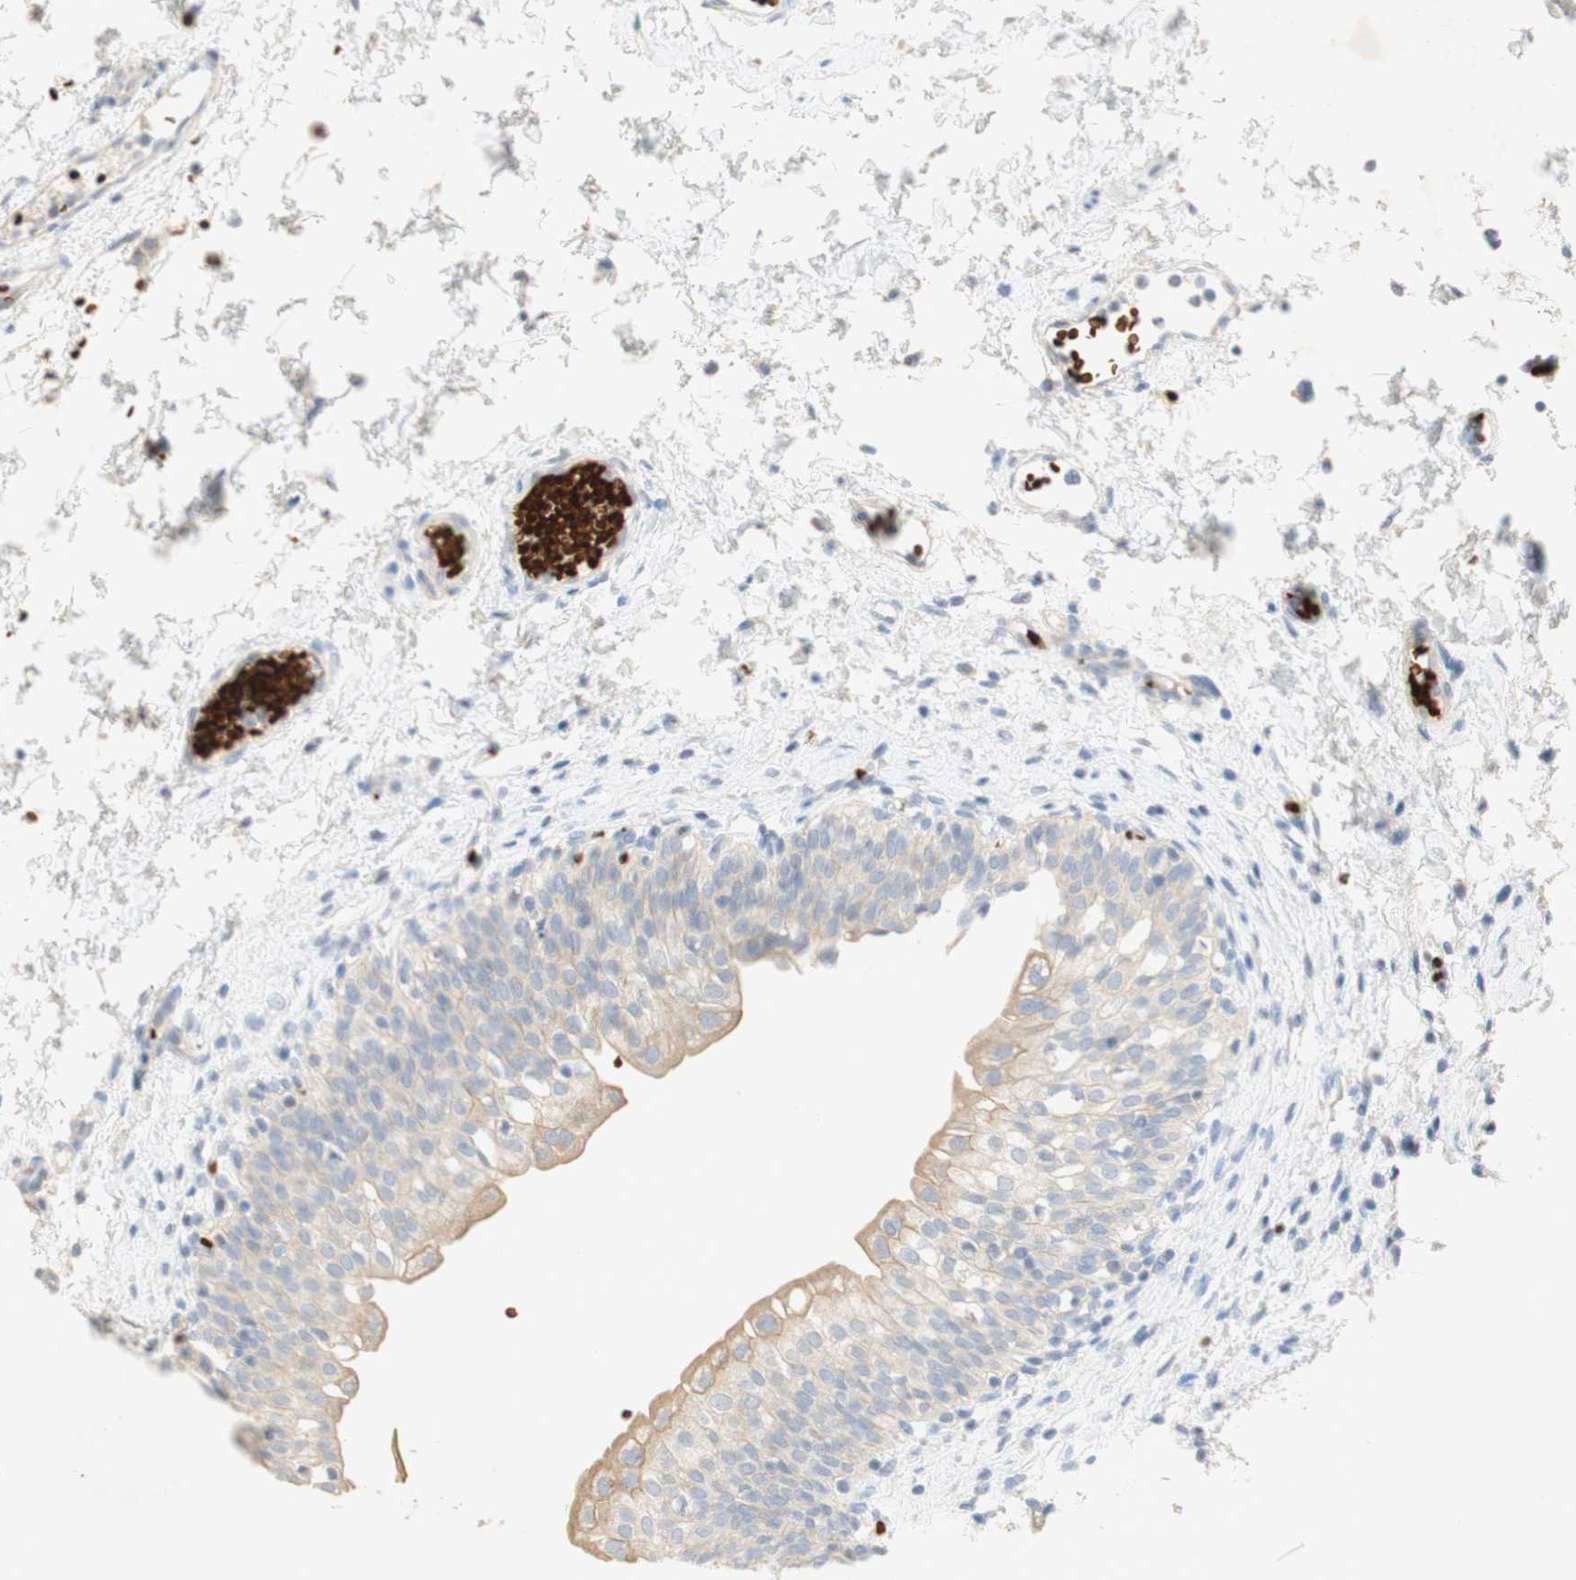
{"staining": {"intensity": "weak", "quantity": "25%-75%", "location": "cytoplasmic/membranous"}, "tissue": "urinary bladder", "cell_type": "Urothelial cells", "image_type": "normal", "snomed": [{"axis": "morphology", "description": "Normal tissue, NOS"}, {"axis": "topography", "description": "Urinary bladder"}], "caption": "Immunohistochemistry (IHC) histopathology image of benign urinary bladder: urinary bladder stained using immunohistochemistry (IHC) displays low levels of weak protein expression localized specifically in the cytoplasmic/membranous of urothelial cells, appearing as a cytoplasmic/membranous brown color.", "gene": "EPO", "patient": {"sex": "male", "age": 55}}